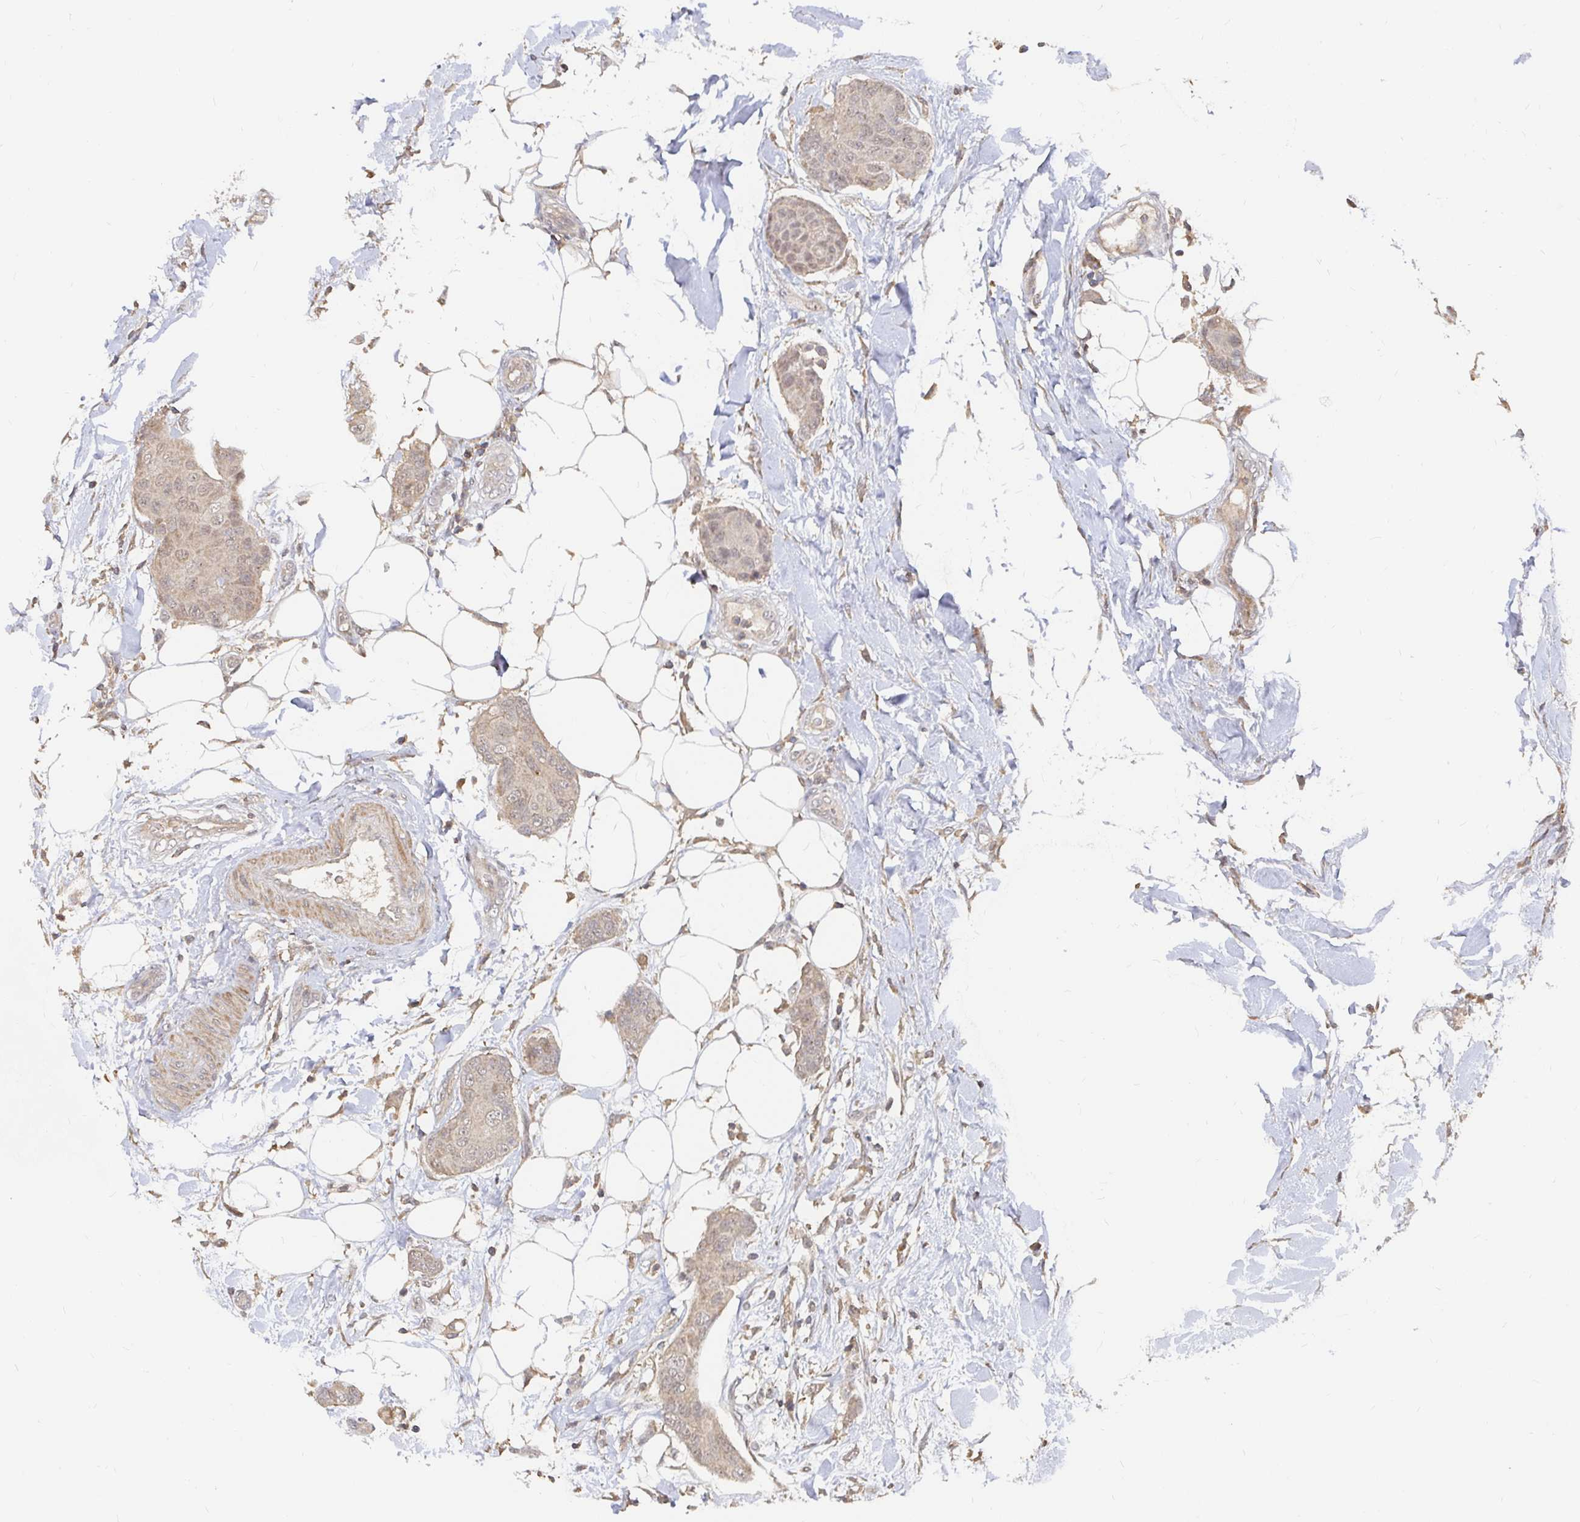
{"staining": {"intensity": "weak", "quantity": ">75%", "location": "cytoplasmic/membranous,nuclear"}, "tissue": "breast cancer", "cell_type": "Tumor cells", "image_type": "cancer", "snomed": [{"axis": "morphology", "description": "Duct carcinoma"}, {"axis": "topography", "description": "Breast"}, {"axis": "topography", "description": "Lymph node"}], "caption": "Immunohistochemical staining of human infiltrating ductal carcinoma (breast) exhibits weak cytoplasmic/membranous and nuclear protein staining in approximately >75% of tumor cells.", "gene": "LRP5", "patient": {"sex": "female", "age": 80}}